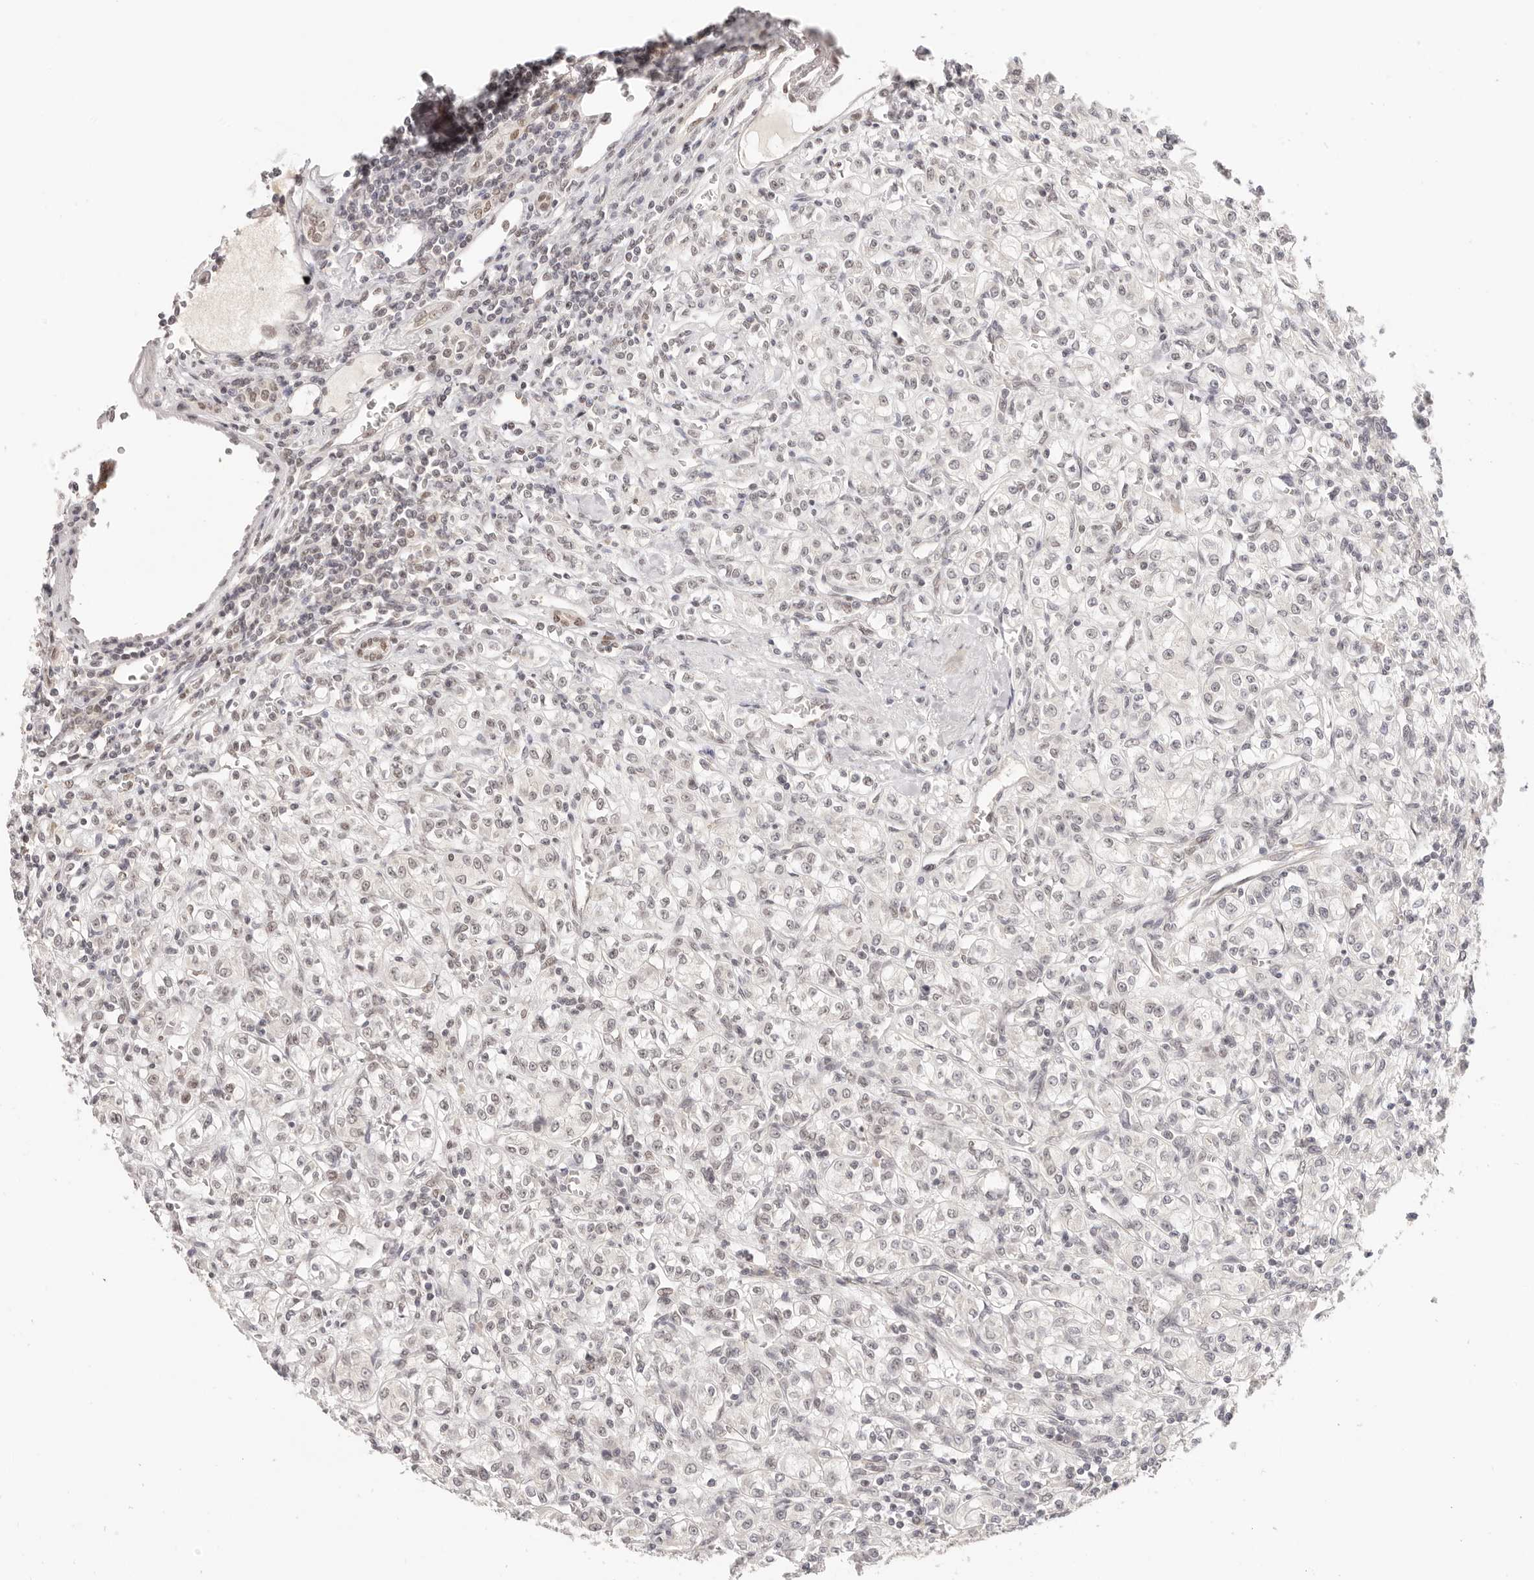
{"staining": {"intensity": "weak", "quantity": "25%-75%", "location": "nuclear"}, "tissue": "renal cancer", "cell_type": "Tumor cells", "image_type": "cancer", "snomed": [{"axis": "morphology", "description": "Adenocarcinoma, NOS"}, {"axis": "topography", "description": "Kidney"}], "caption": "Immunohistochemistry (IHC) (DAB (3,3'-diaminobenzidine)) staining of human renal adenocarcinoma displays weak nuclear protein expression in approximately 25%-75% of tumor cells.", "gene": "RFC3", "patient": {"sex": "male", "age": 77}}